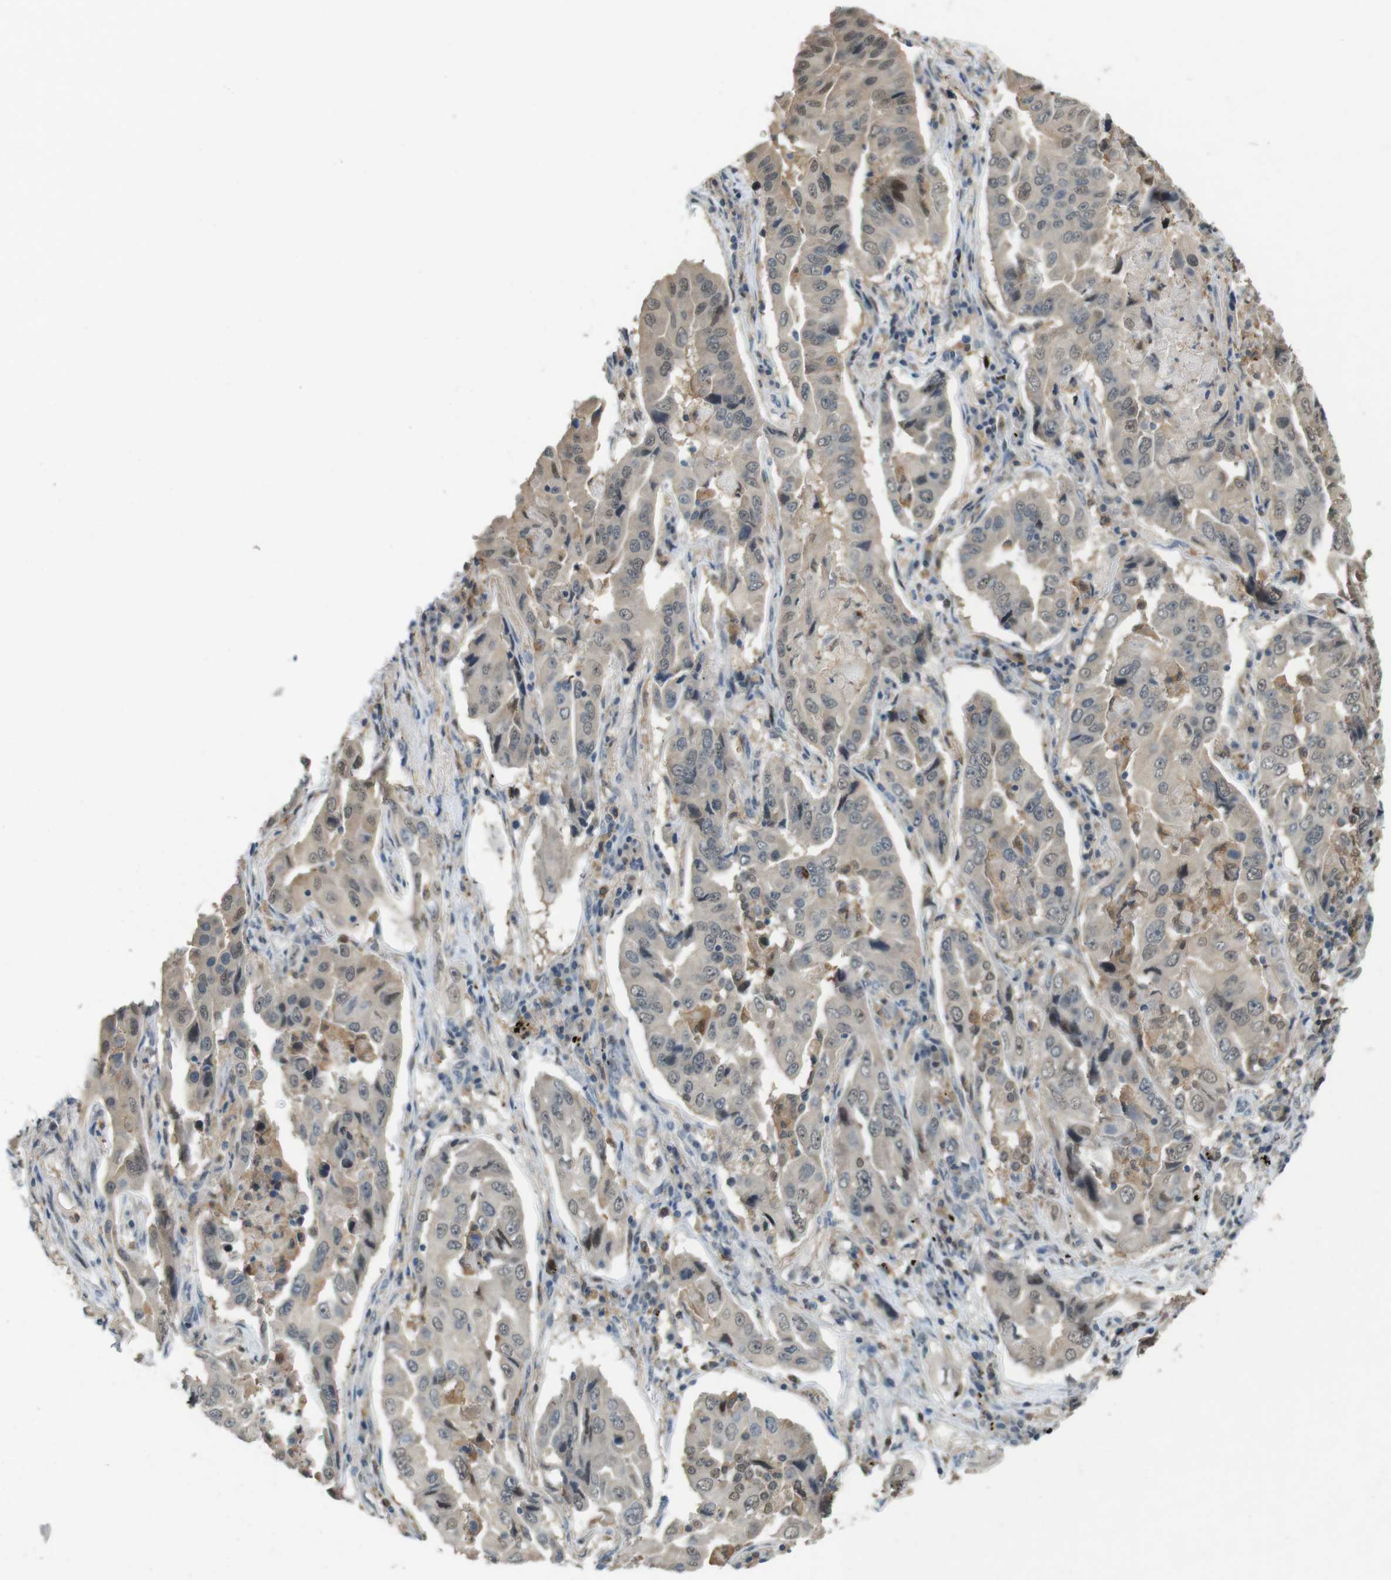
{"staining": {"intensity": "weak", "quantity": "25%-75%", "location": "cytoplasmic/membranous,nuclear"}, "tissue": "lung cancer", "cell_type": "Tumor cells", "image_type": "cancer", "snomed": [{"axis": "morphology", "description": "Adenocarcinoma, NOS"}, {"axis": "topography", "description": "Lung"}], "caption": "Approximately 25%-75% of tumor cells in human lung cancer (adenocarcinoma) exhibit weak cytoplasmic/membranous and nuclear protein positivity as visualized by brown immunohistochemical staining.", "gene": "CDK14", "patient": {"sex": "female", "age": 65}}